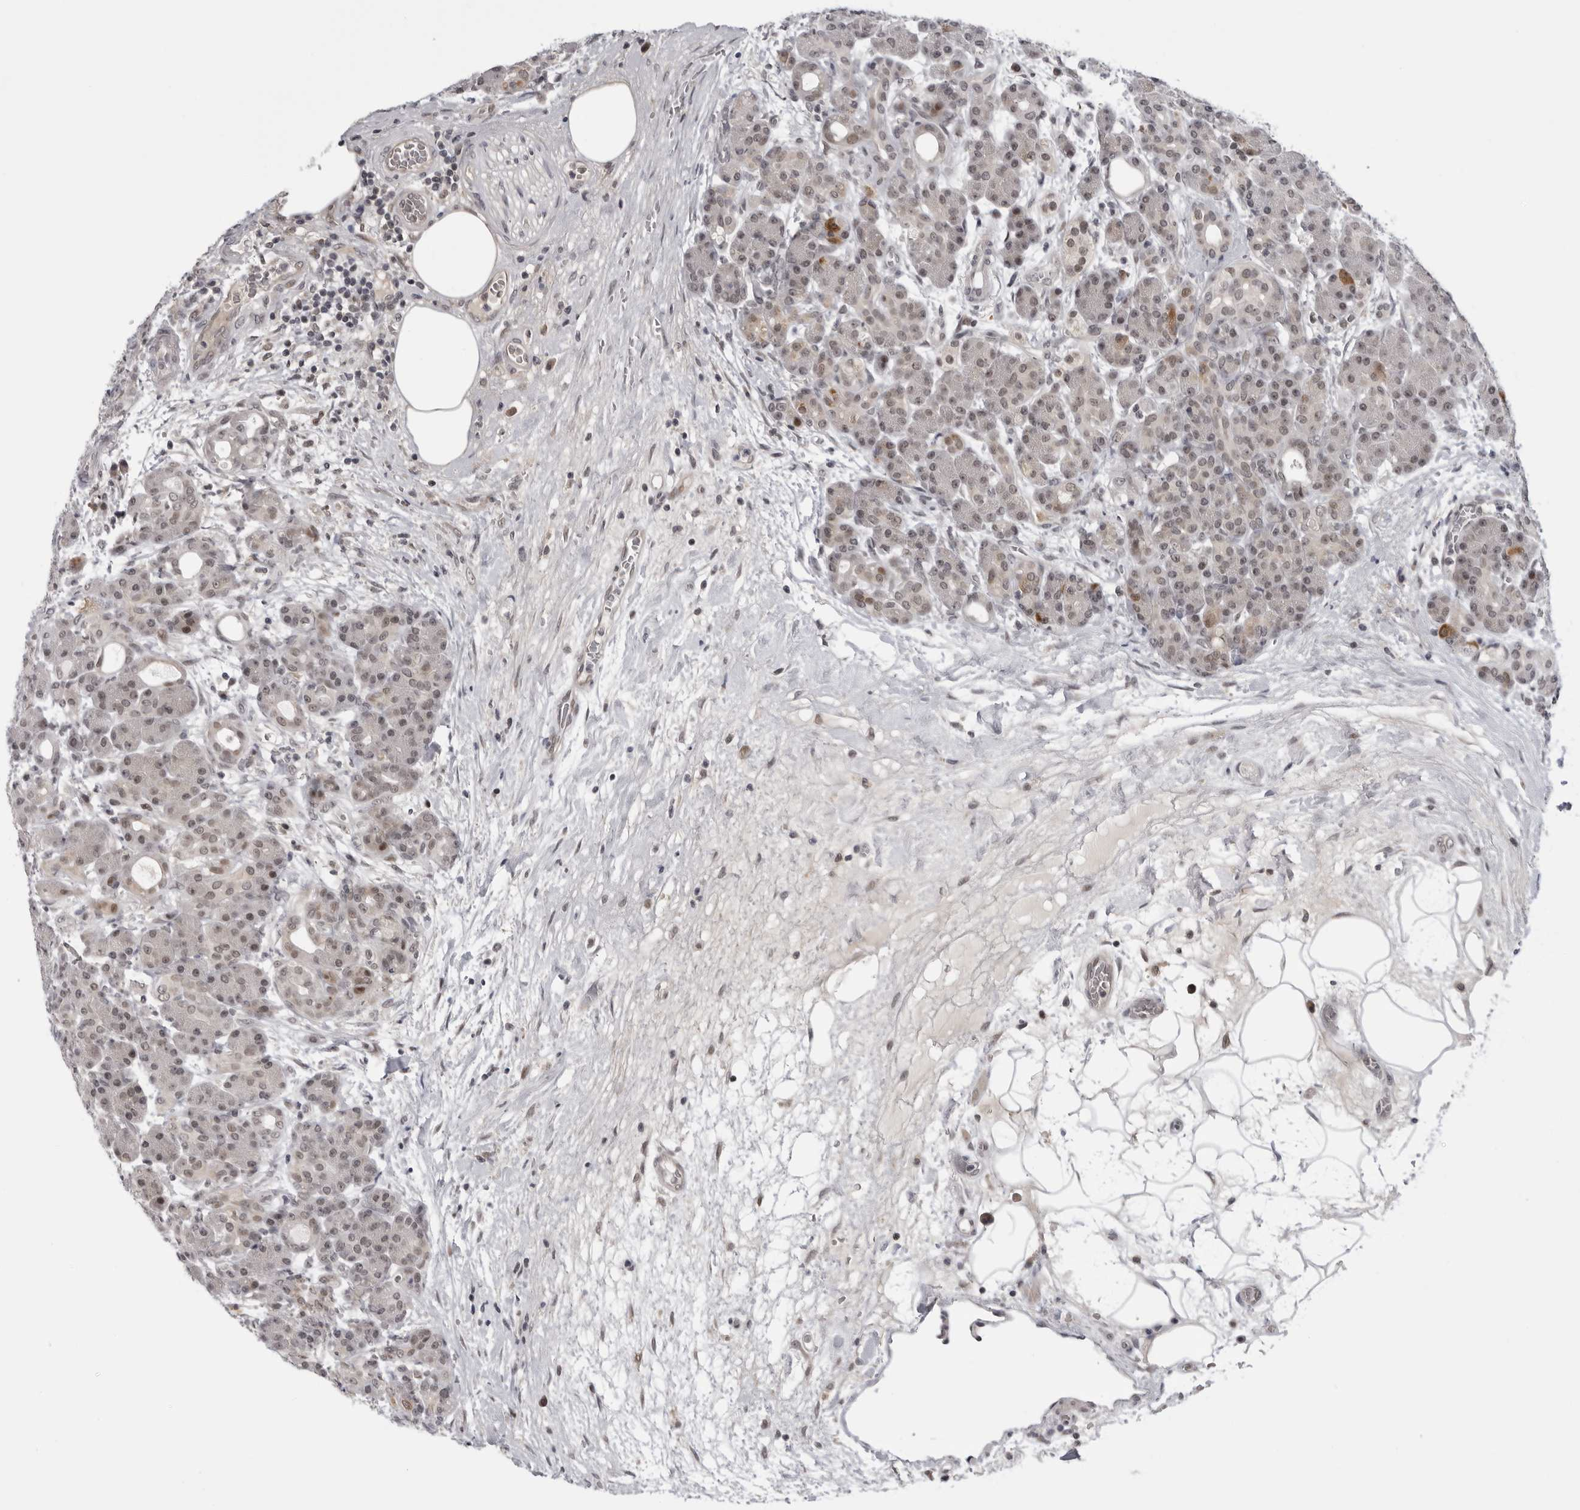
{"staining": {"intensity": "weak", "quantity": "25%-75%", "location": "nuclear"}, "tissue": "pancreas", "cell_type": "Exocrine glandular cells", "image_type": "normal", "snomed": [{"axis": "morphology", "description": "Normal tissue, NOS"}, {"axis": "topography", "description": "Pancreas"}], "caption": "Immunohistochemistry of benign pancreas displays low levels of weak nuclear staining in about 25%-75% of exocrine glandular cells.", "gene": "ALPK2", "patient": {"sex": "male", "age": 63}}